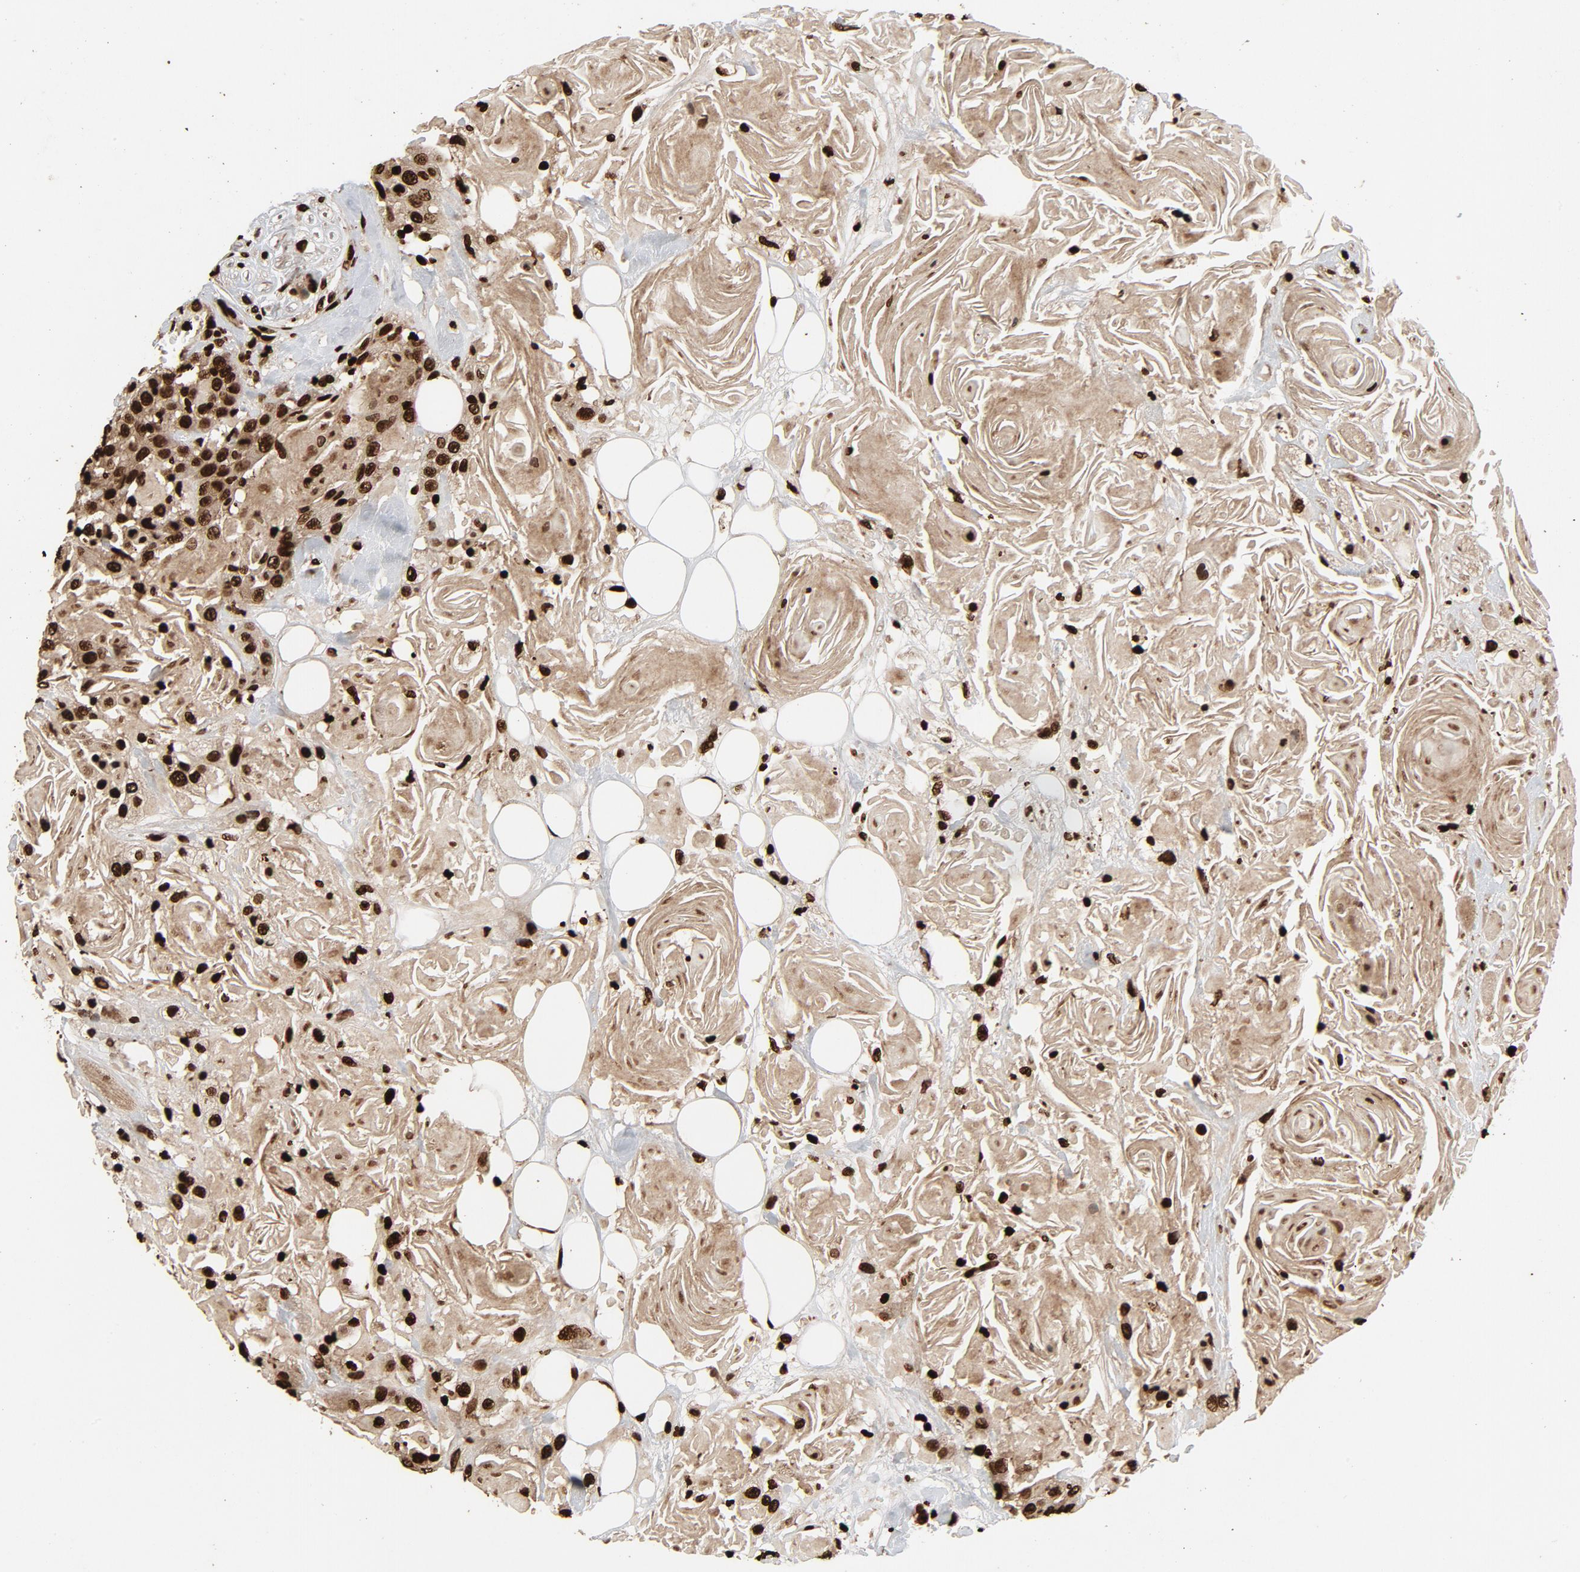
{"staining": {"intensity": "strong", "quantity": ">75%", "location": "nuclear"}, "tissue": "head and neck cancer", "cell_type": "Tumor cells", "image_type": "cancer", "snomed": [{"axis": "morphology", "description": "Squamous cell carcinoma, NOS"}, {"axis": "topography", "description": "Head-Neck"}], "caption": "Immunohistochemical staining of human head and neck cancer (squamous cell carcinoma) exhibits strong nuclear protein staining in approximately >75% of tumor cells.", "gene": "TP53BP1", "patient": {"sex": "female", "age": 84}}